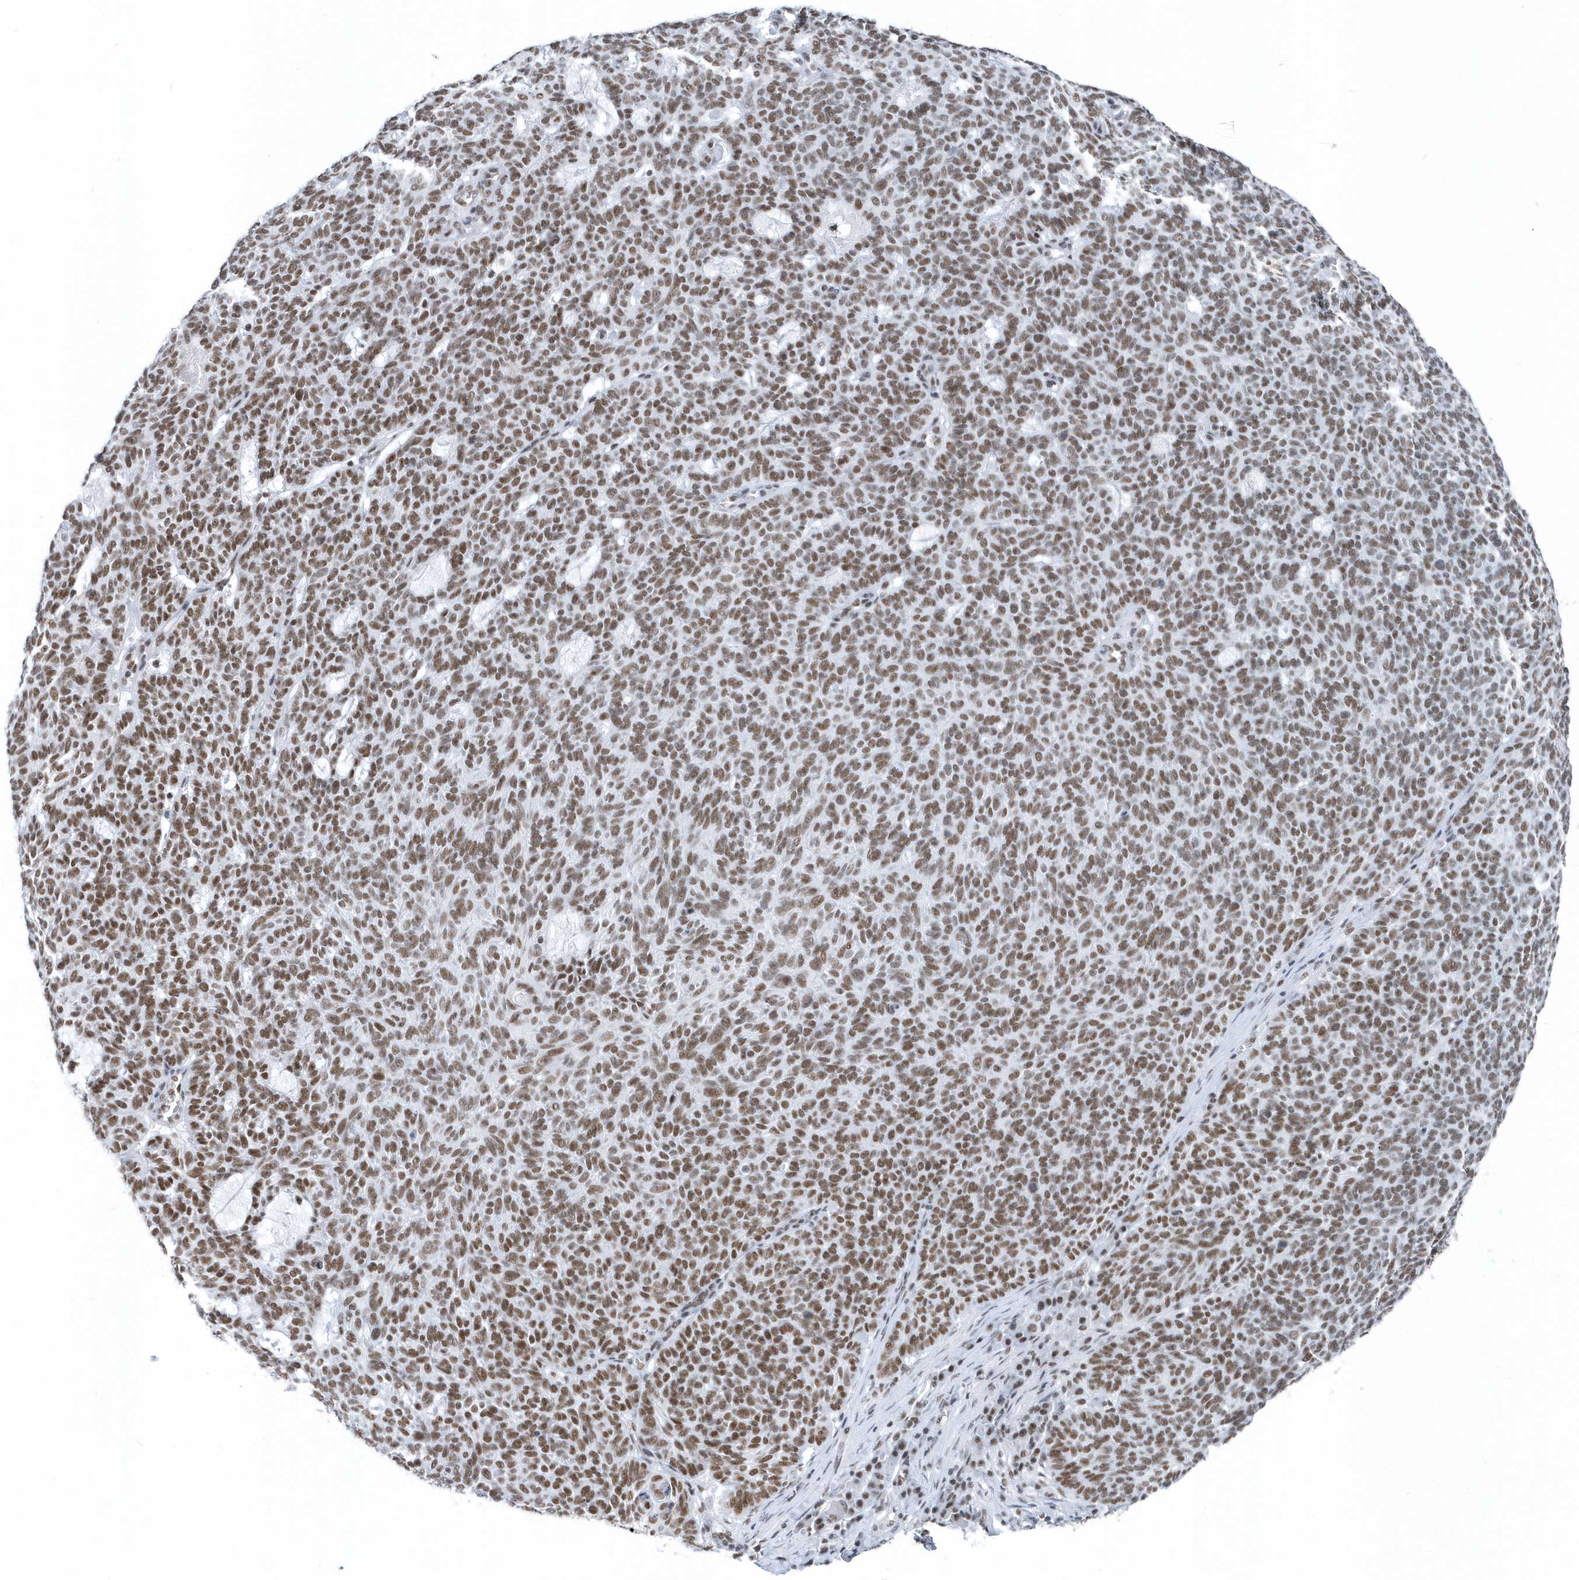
{"staining": {"intensity": "strong", "quantity": ">75%", "location": "nuclear"}, "tissue": "skin cancer", "cell_type": "Tumor cells", "image_type": "cancer", "snomed": [{"axis": "morphology", "description": "Squamous cell carcinoma, NOS"}, {"axis": "topography", "description": "Skin"}], "caption": "Strong nuclear positivity for a protein is appreciated in about >75% of tumor cells of skin cancer (squamous cell carcinoma) using IHC.", "gene": "FIP1L1", "patient": {"sex": "female", "age": 90}}